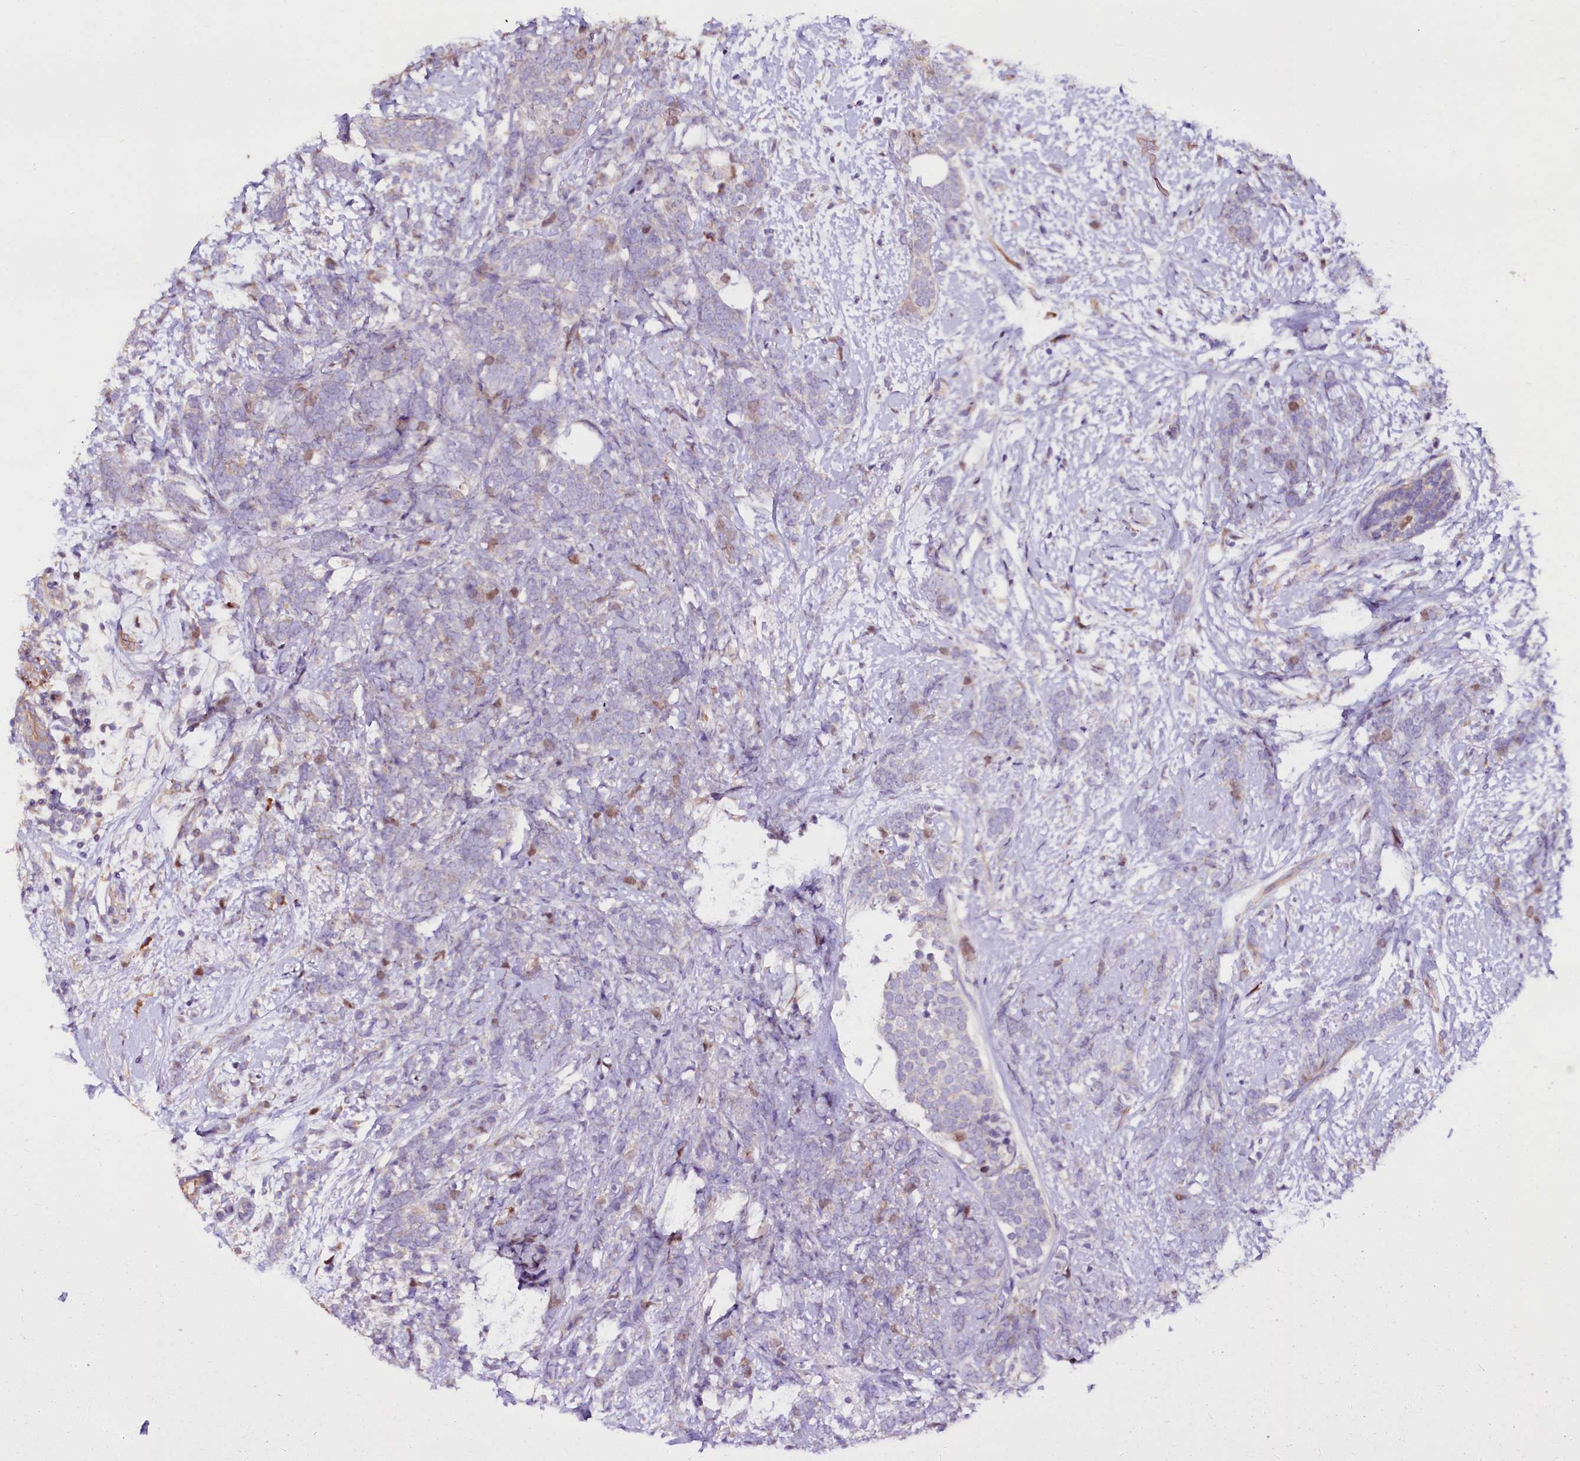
{"staining": {"intensity": "moderate", "quantity": "<25%", "location": "nuclear"}, "tissue": "breast cancer", "cell_type": "Tumor cells", "image_type": "cancer", "snomed": [{"axis": "morphology", "description": "Lobular carcinoma"}, {"axis": "topography", "description": "Breast"}], "caption": "Protein staining exhibits moderate nuclear staining in approximately <25% of tumor cells in breast cancer (lobular carcinoma). Using DAB (brown) and hematoxylin (blue) stains, captured at high magnification using brightfield microscopy.", "gene": "WNT8A", "patient": {"sex": "female", "age": 58}}